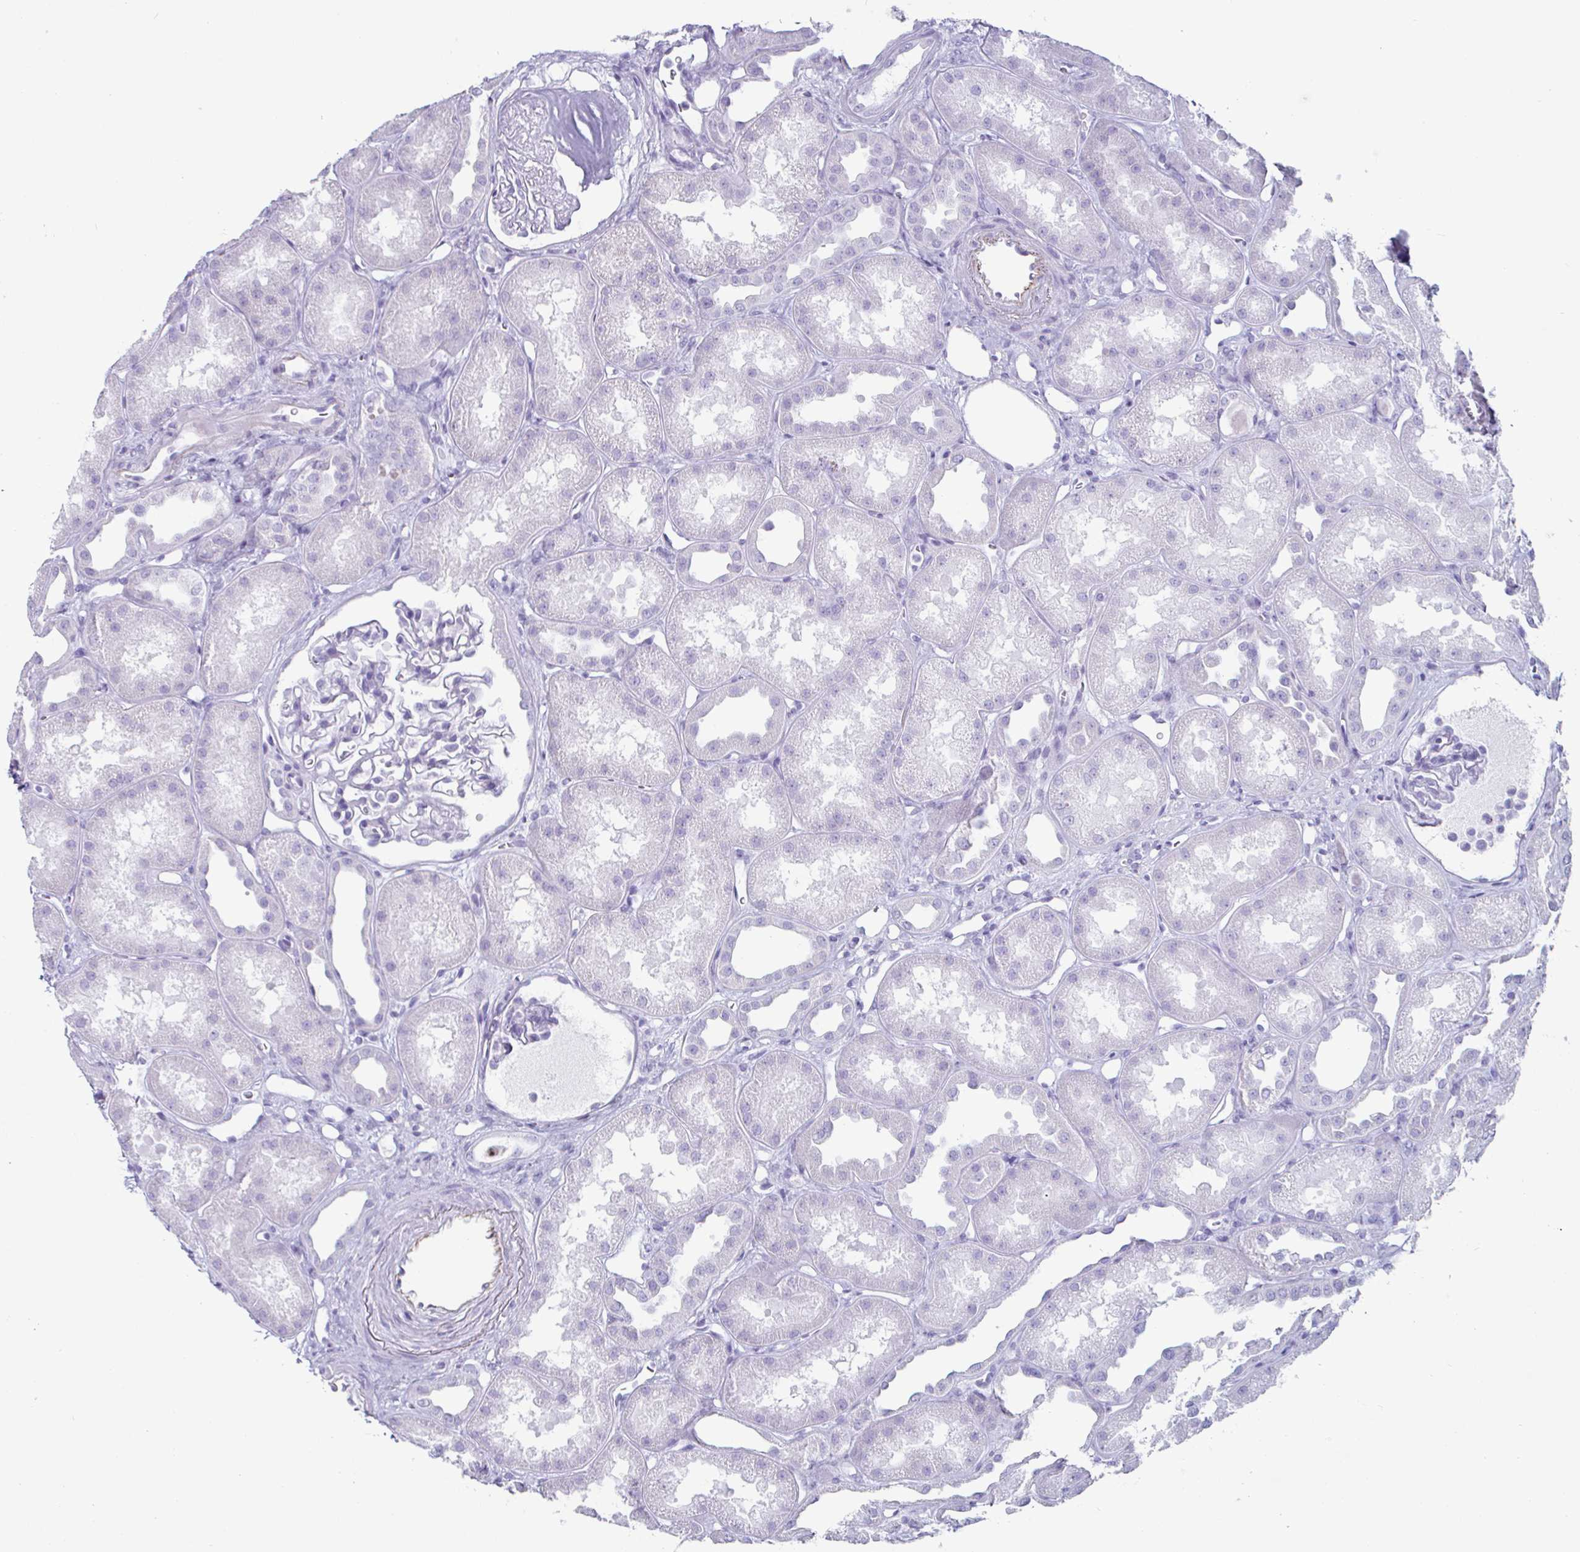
{"staining": {"intensity": "negative", "quantity": "none", "location": "none"}, "tissue": "kidney", "cell_type": "Cells in glomeruli", "image_type": "normal", "snomed": [{"axis": "morphology", "description": "Normal tissue, NOS"}, {"axis": "topography", "description": "Kidney"}], "caption": "A high-resolution histopathology image shows IHC staining of normal kidney, which displays no significant expression in cells in glomeruli.", "gene": "CREG2", "patient": {"sex": "male", "age": 61}}